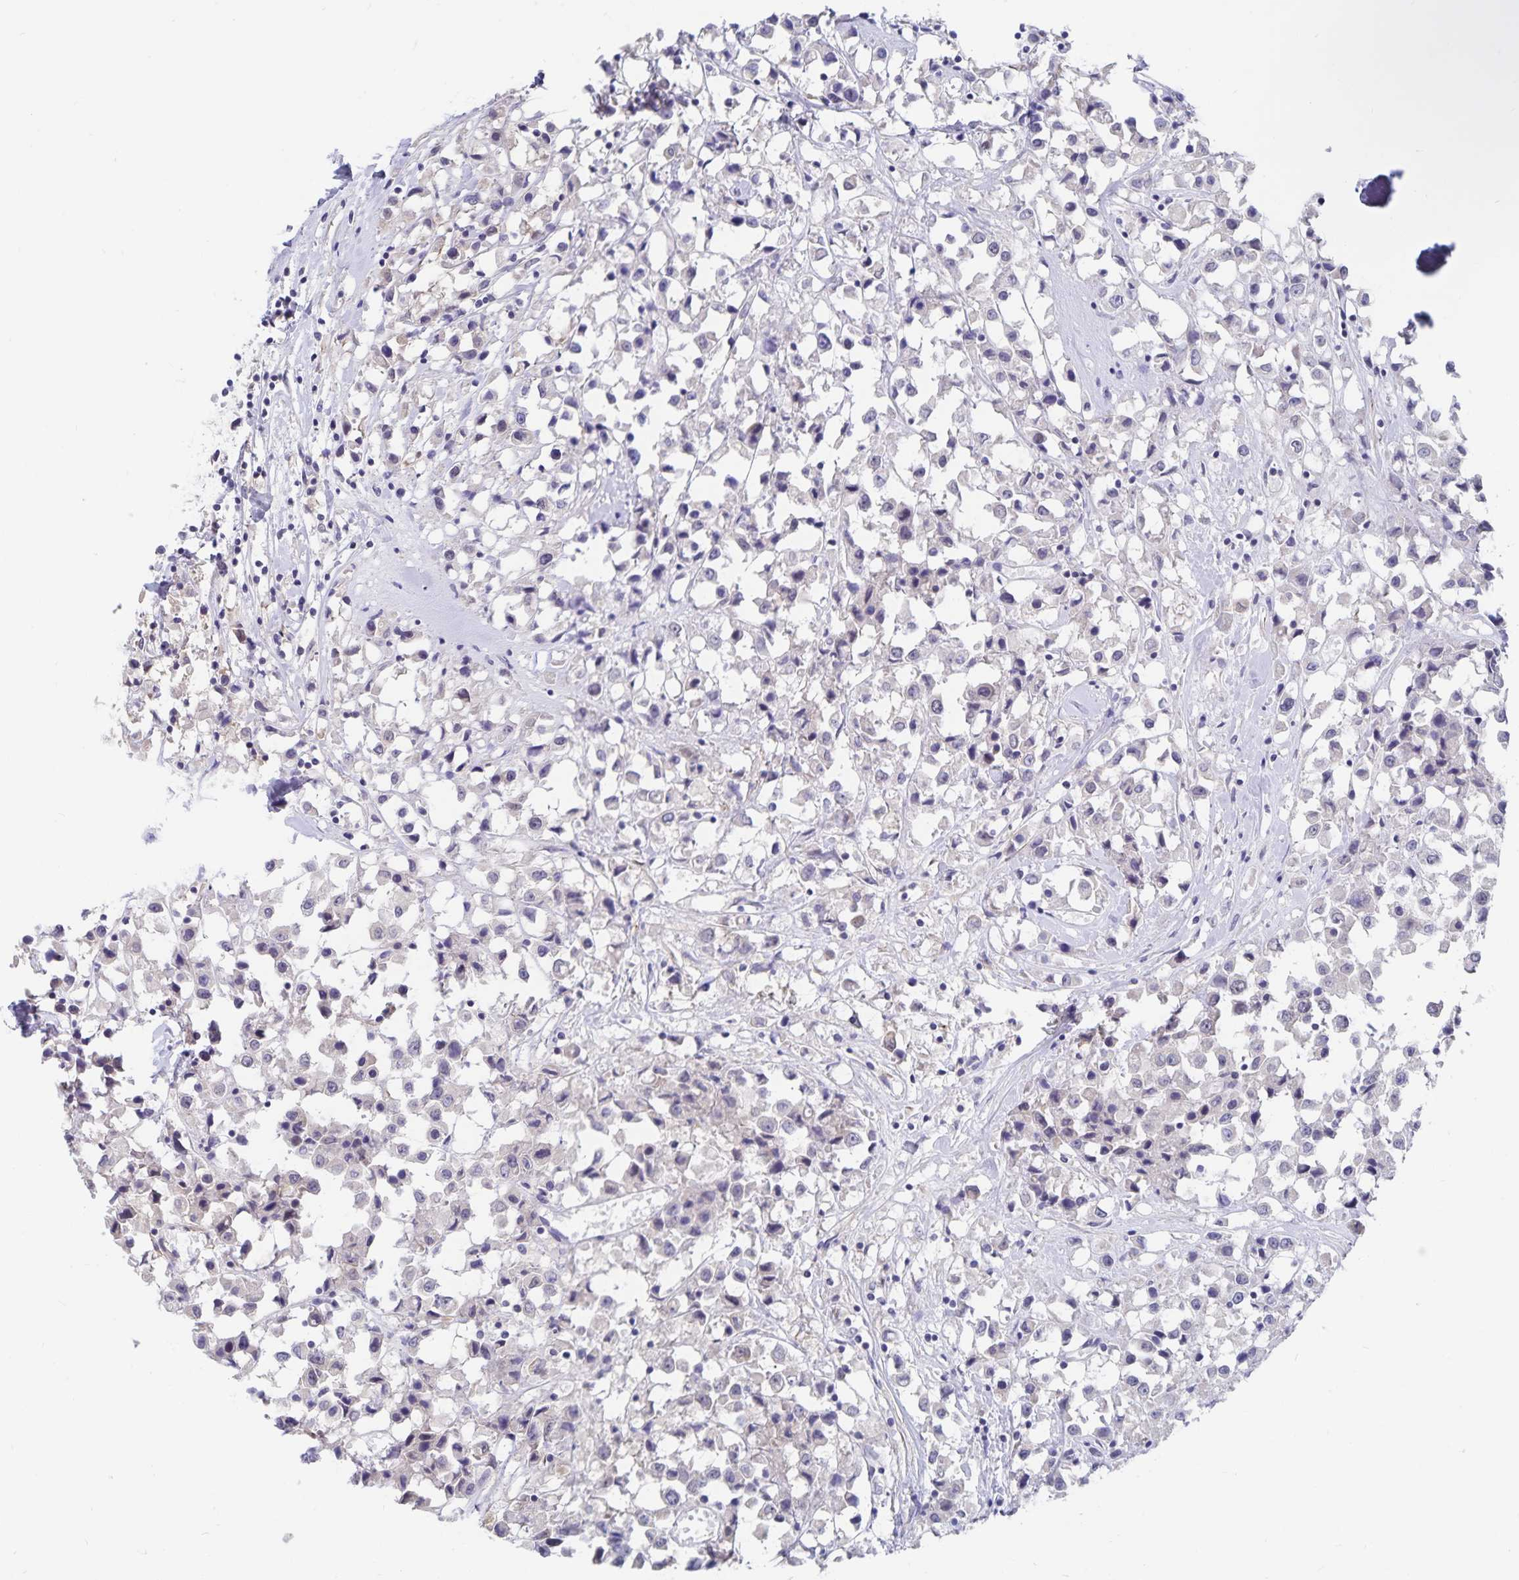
{"staining": {"intensity": "negative", "quantity": "none", "location": "none"}, "tissue": "breast cancer", "cell_type": "Tumor cells", "image_type": "cancer", "snomed": [{"axis": "morphology", "description": "Duct carcinoma"}, {"axis": "topography", "description": "Breast"}], "caption": "The immunohistochemistry image has no significant expression in tumor cells of breast infiltrating ductal carcinoma tissue.", "gene": "BAG6", "patient": {"sex": "female", "age": 61}}